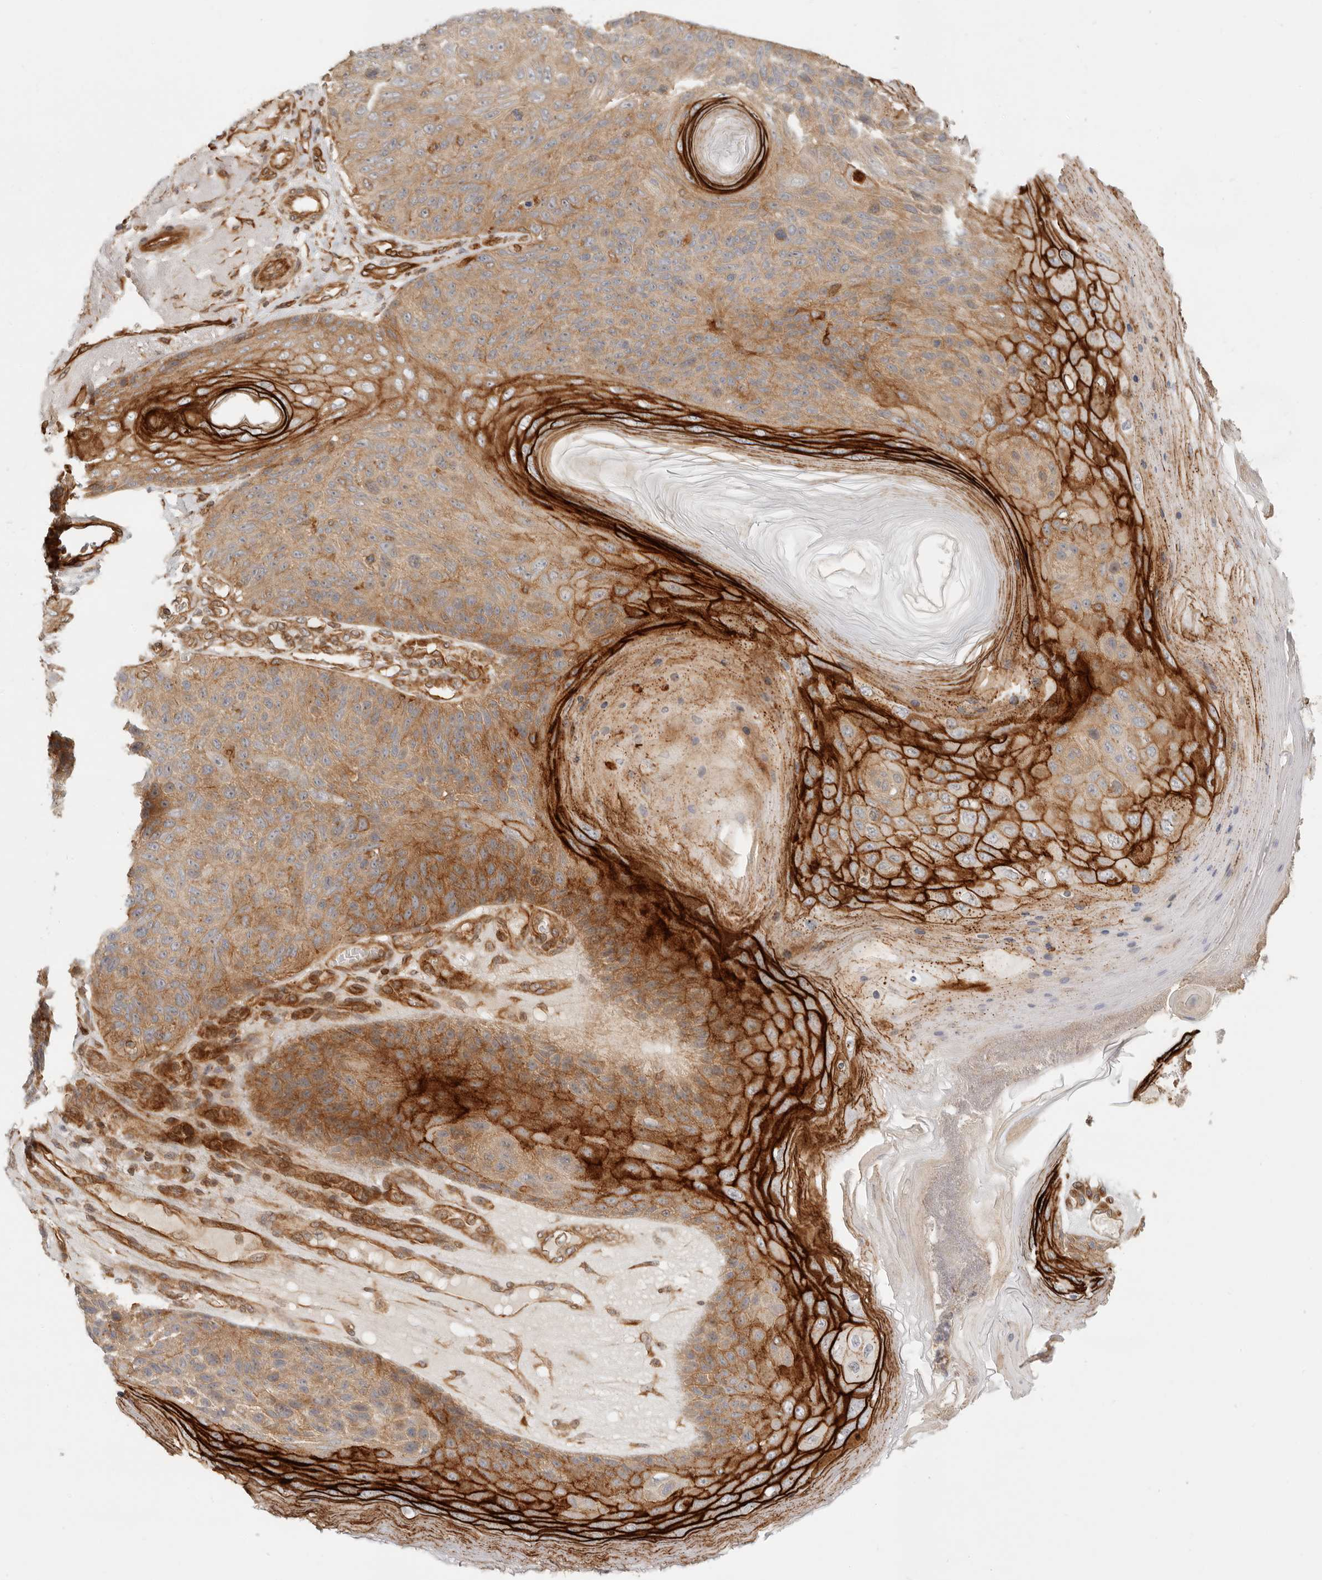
{"staining": {"intensity": "moderate", "quantity": ">75%", "location": "cytoplasmic/membranous"}, "tissue": "skin cancer", "cell_type": "Tumor cells", "image_type": "cancer", "snomed": [{"axis": "morphology", "description": "Squamous cell carcinoma, NOS"}, {"axis": "topography", "description": "Skin"}], "caption": "Protein expression analysis of human skin cancer (squamous cell carcinoma) reveals moderate cytoplasmic/membranous staining in about >75% of tumor cells.", "gene": "UFSP1", "patient": {"sex": "female", "age": 88}}